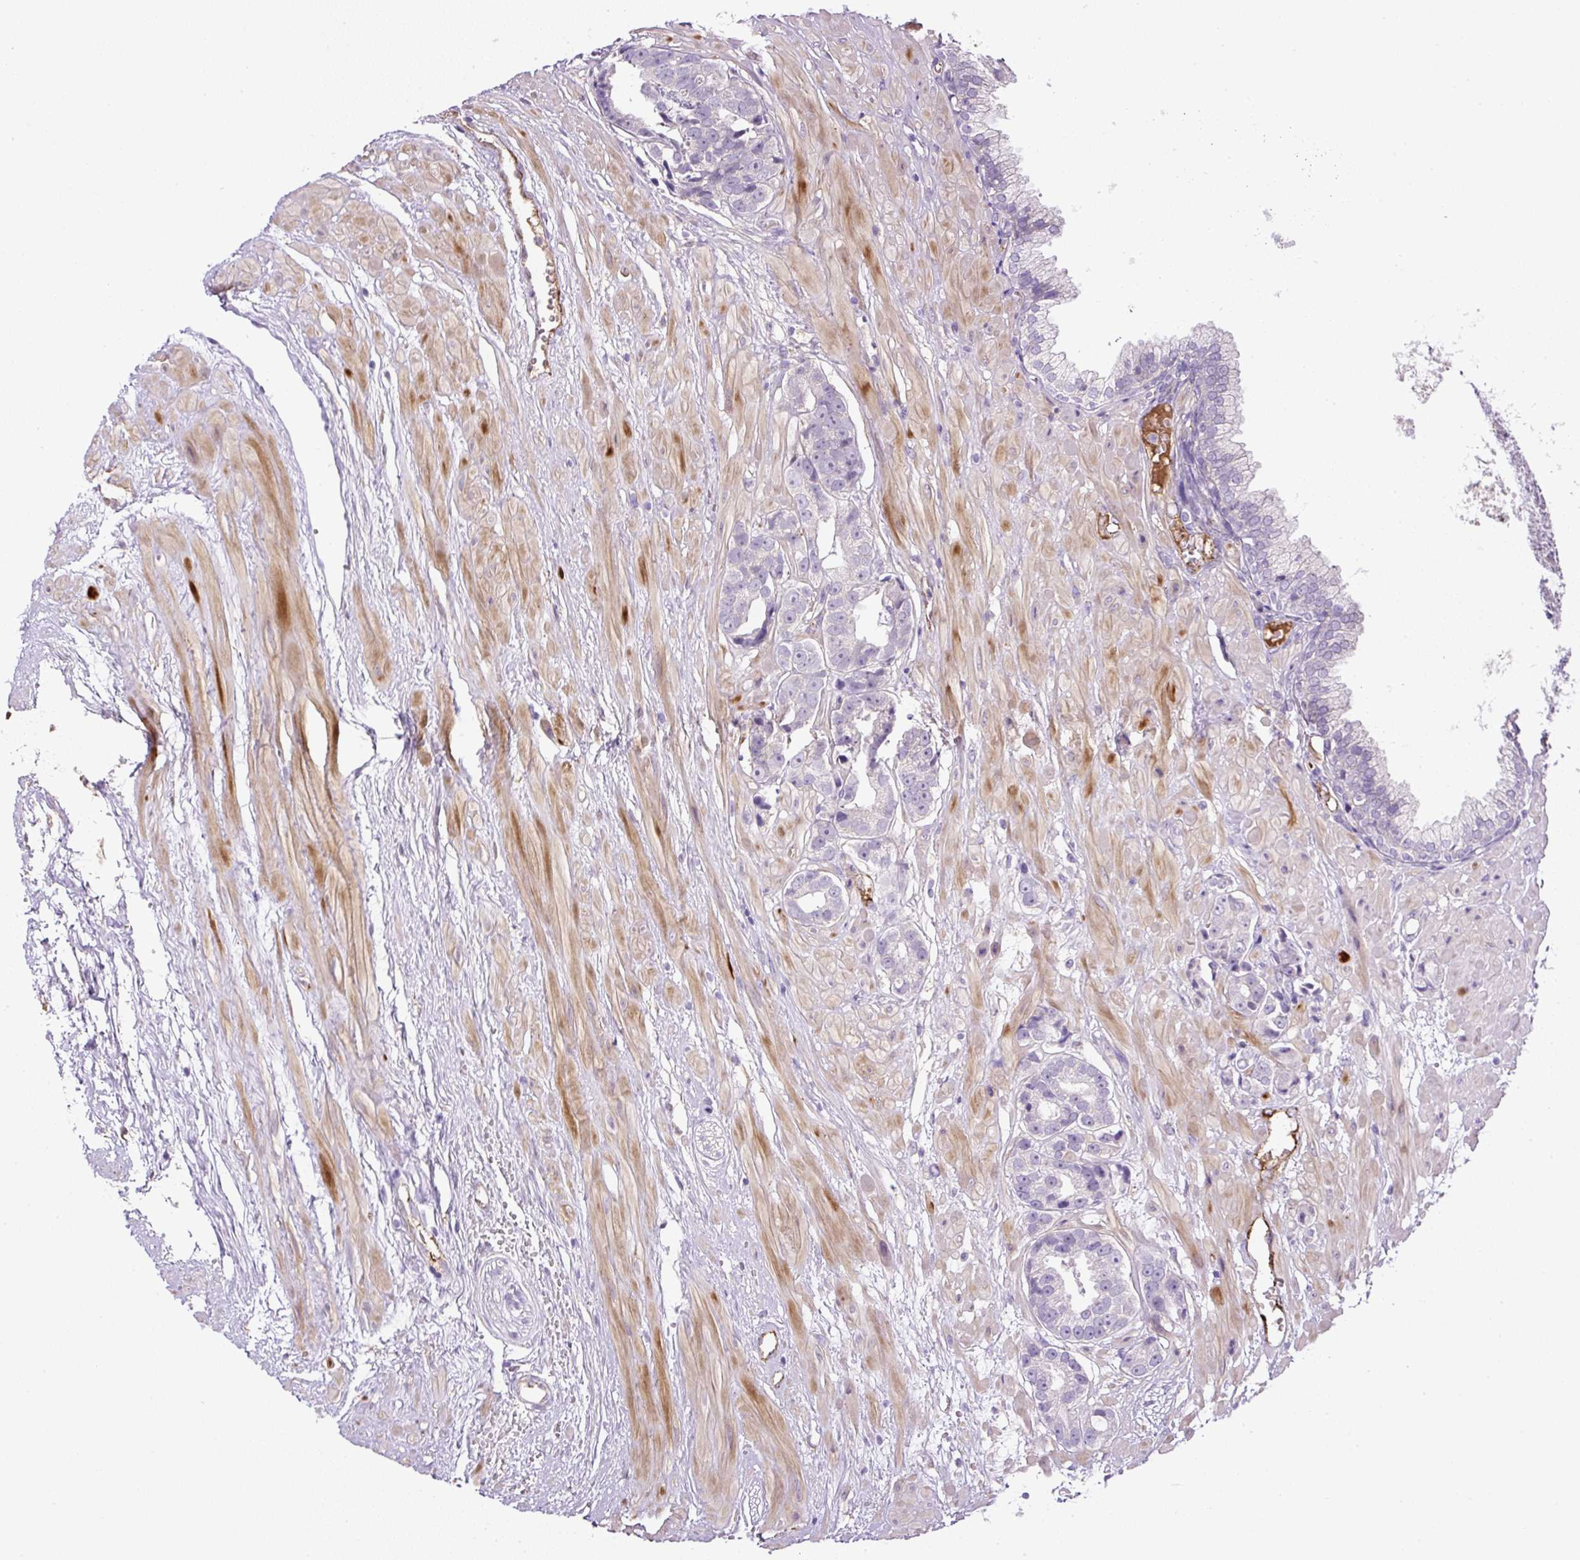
{"staining": {"intensity": "negative", "quantity": "none", "location": "none"}, "tissue": "prostate cancer", "cell_type": "Tumor cells", "image_type": "cancer", "snomed": [{"axis": "morphology", "description": "Adenocarcinoma, High grade"}, {"axis": "topography", "description": "Prostate"}], "caption": "DAB (3,3'-diaminobenzidine) immunohistochemical staining of prostate high-grade adenocarcinoma displays no significant staining in tumor cells.", "gene": "LEFTY2", "patient": {"sex": "male", "age": 71}}